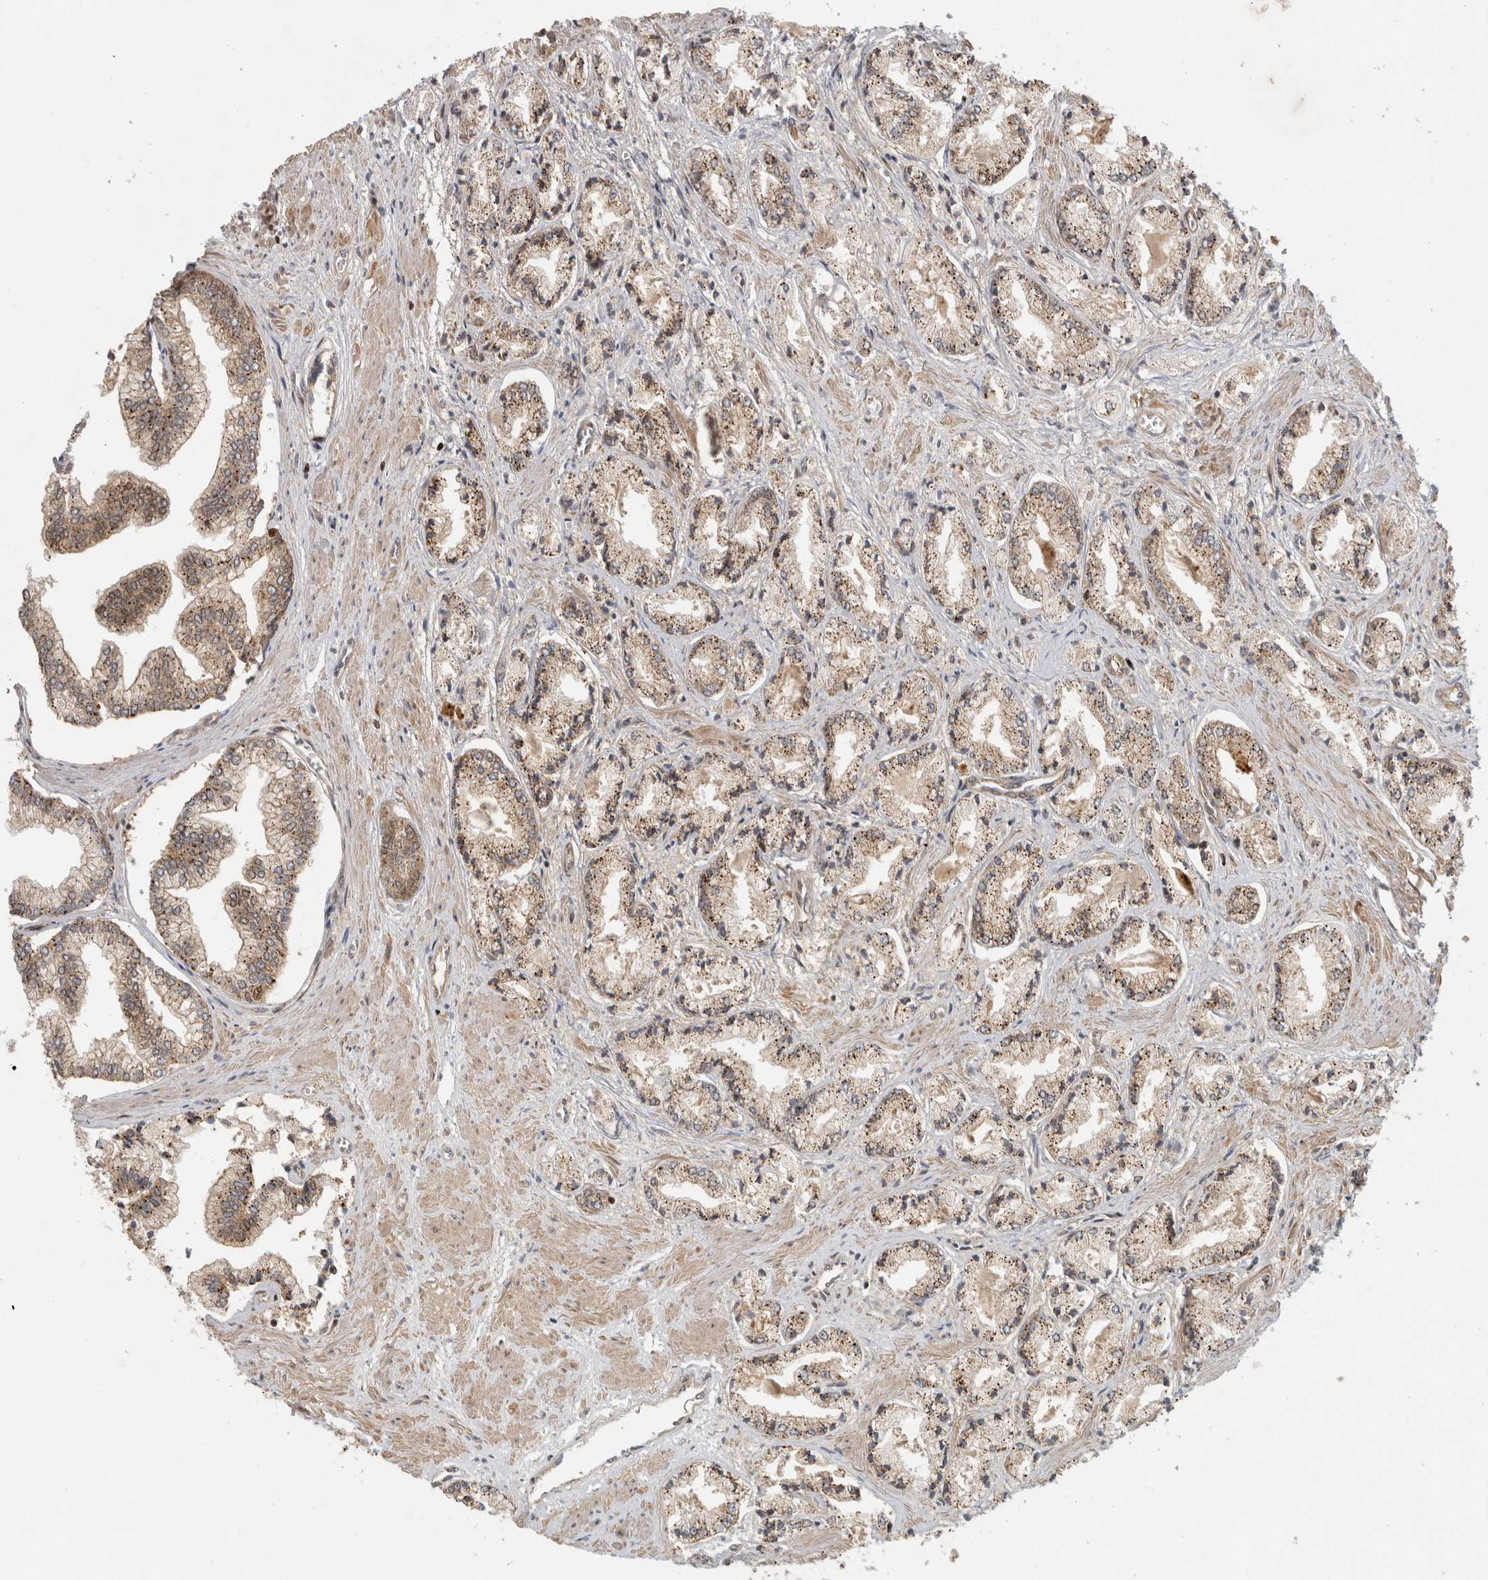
{"staining": {"intensity": "moderate", "quantity": ">75%", "location": "cytoplasmic/membranous"}, "tissue": "prostate cancer", "cell_type": "Tumor cells", "image_type": "cancer", "snomed": [{"axis": "morphology", "description": "Adenocarcinoma, Low grade"}, {"axis": "topography", "description": "Prostate"}], "caption": "There is medium levels of moderate cytoplasmic/membranous positivity in tumor cells of prostate low-grade adenocarcinoma, as demonstrated by immunohistochemical staining (brown color).", "gene": "KDM8", "patient": {"sex": "male", "age": 52}}